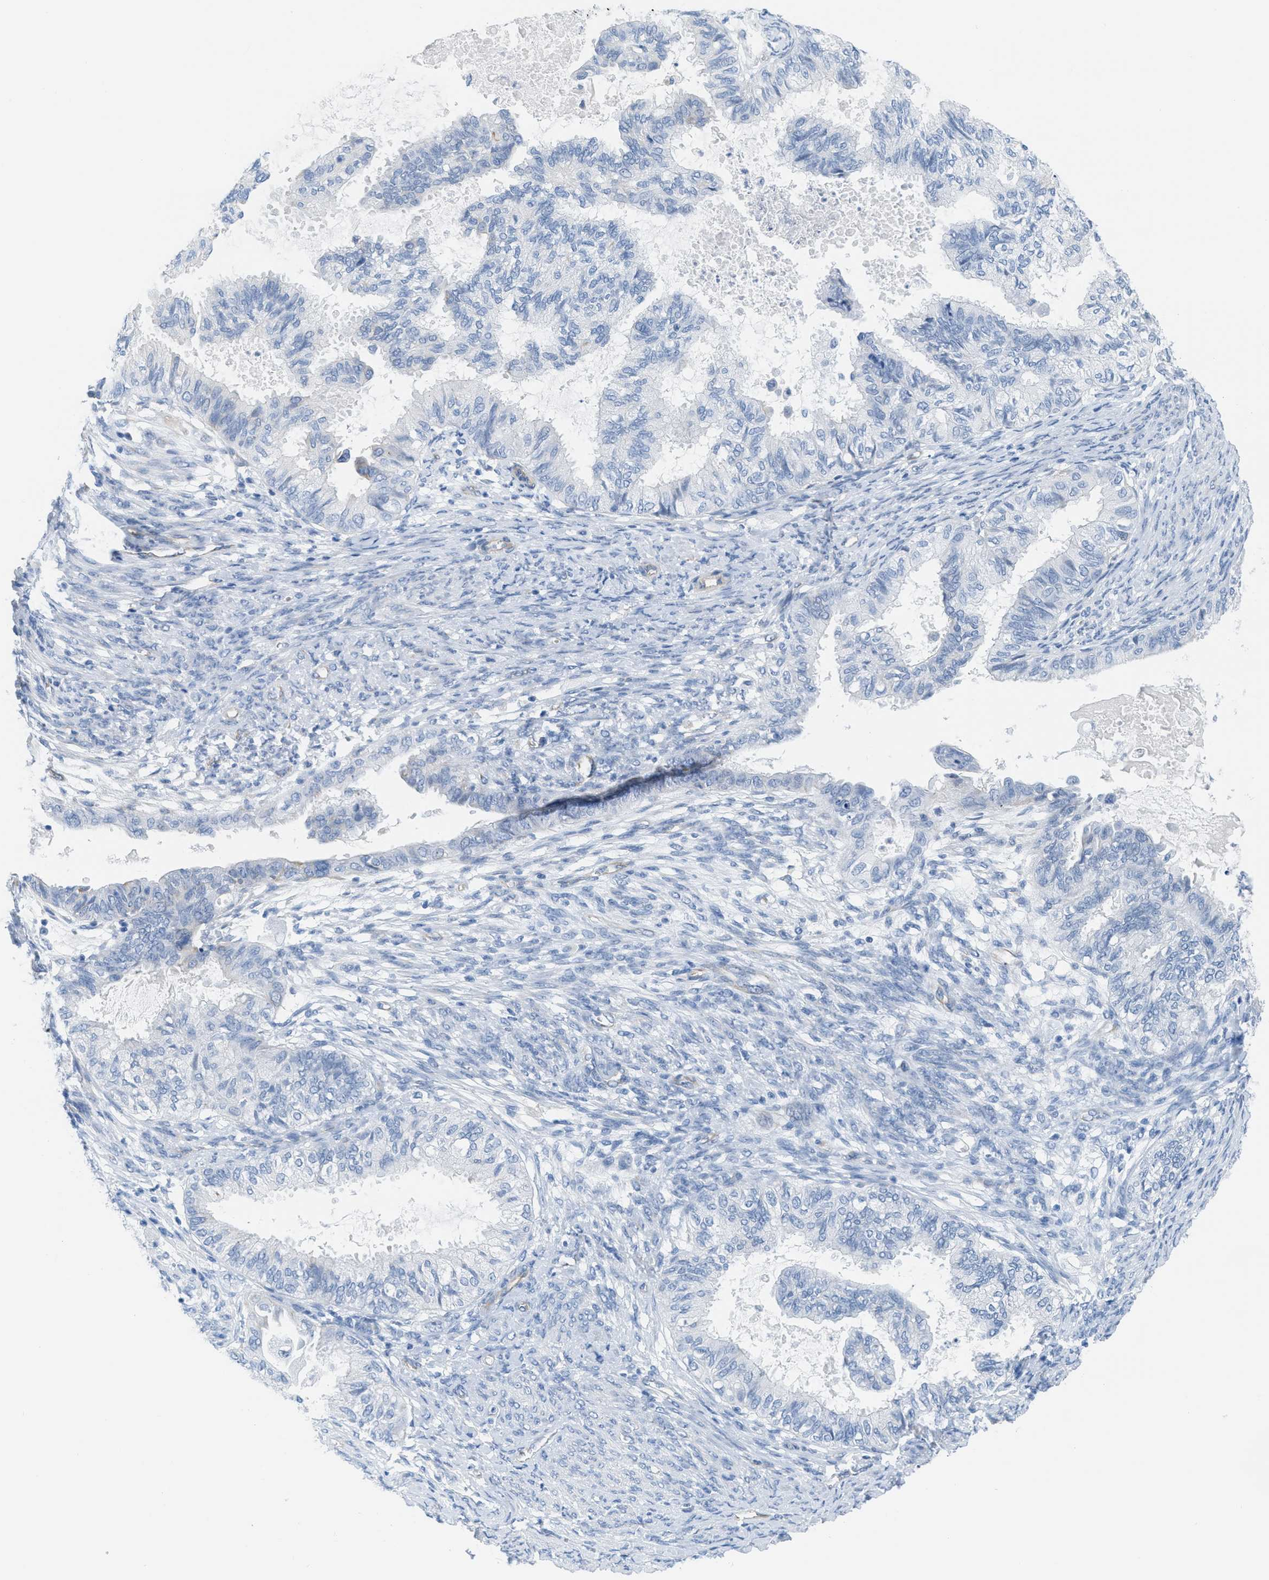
{"staining": {"intensity": "negative", "quantity": "none", "location": "none"}, "tissue": "cervical cancer", "cell_type": "Tumor cells", "image_type": "cancer", "snomed": [{"axis": "morphology", "description": "Normal tissue, NOS"}, {"axis": "morphology", "description": "Adenocarcinoma, NOS"}, {"axis": "topography", "description": "Cervix"}, {"axis": "topography", "description": "Endometrium"}], "caption": "Immunohistochemical staining of cervical cancer displays no significant expression in tumor cells. The staining is performed using DAB (3,3'-diaminobenzidine) brown chromogen with nuclei counter-stained in using hematoxylin.", "gene": "SLC12A1", "patient": {"sex": "female", "age": 86}}